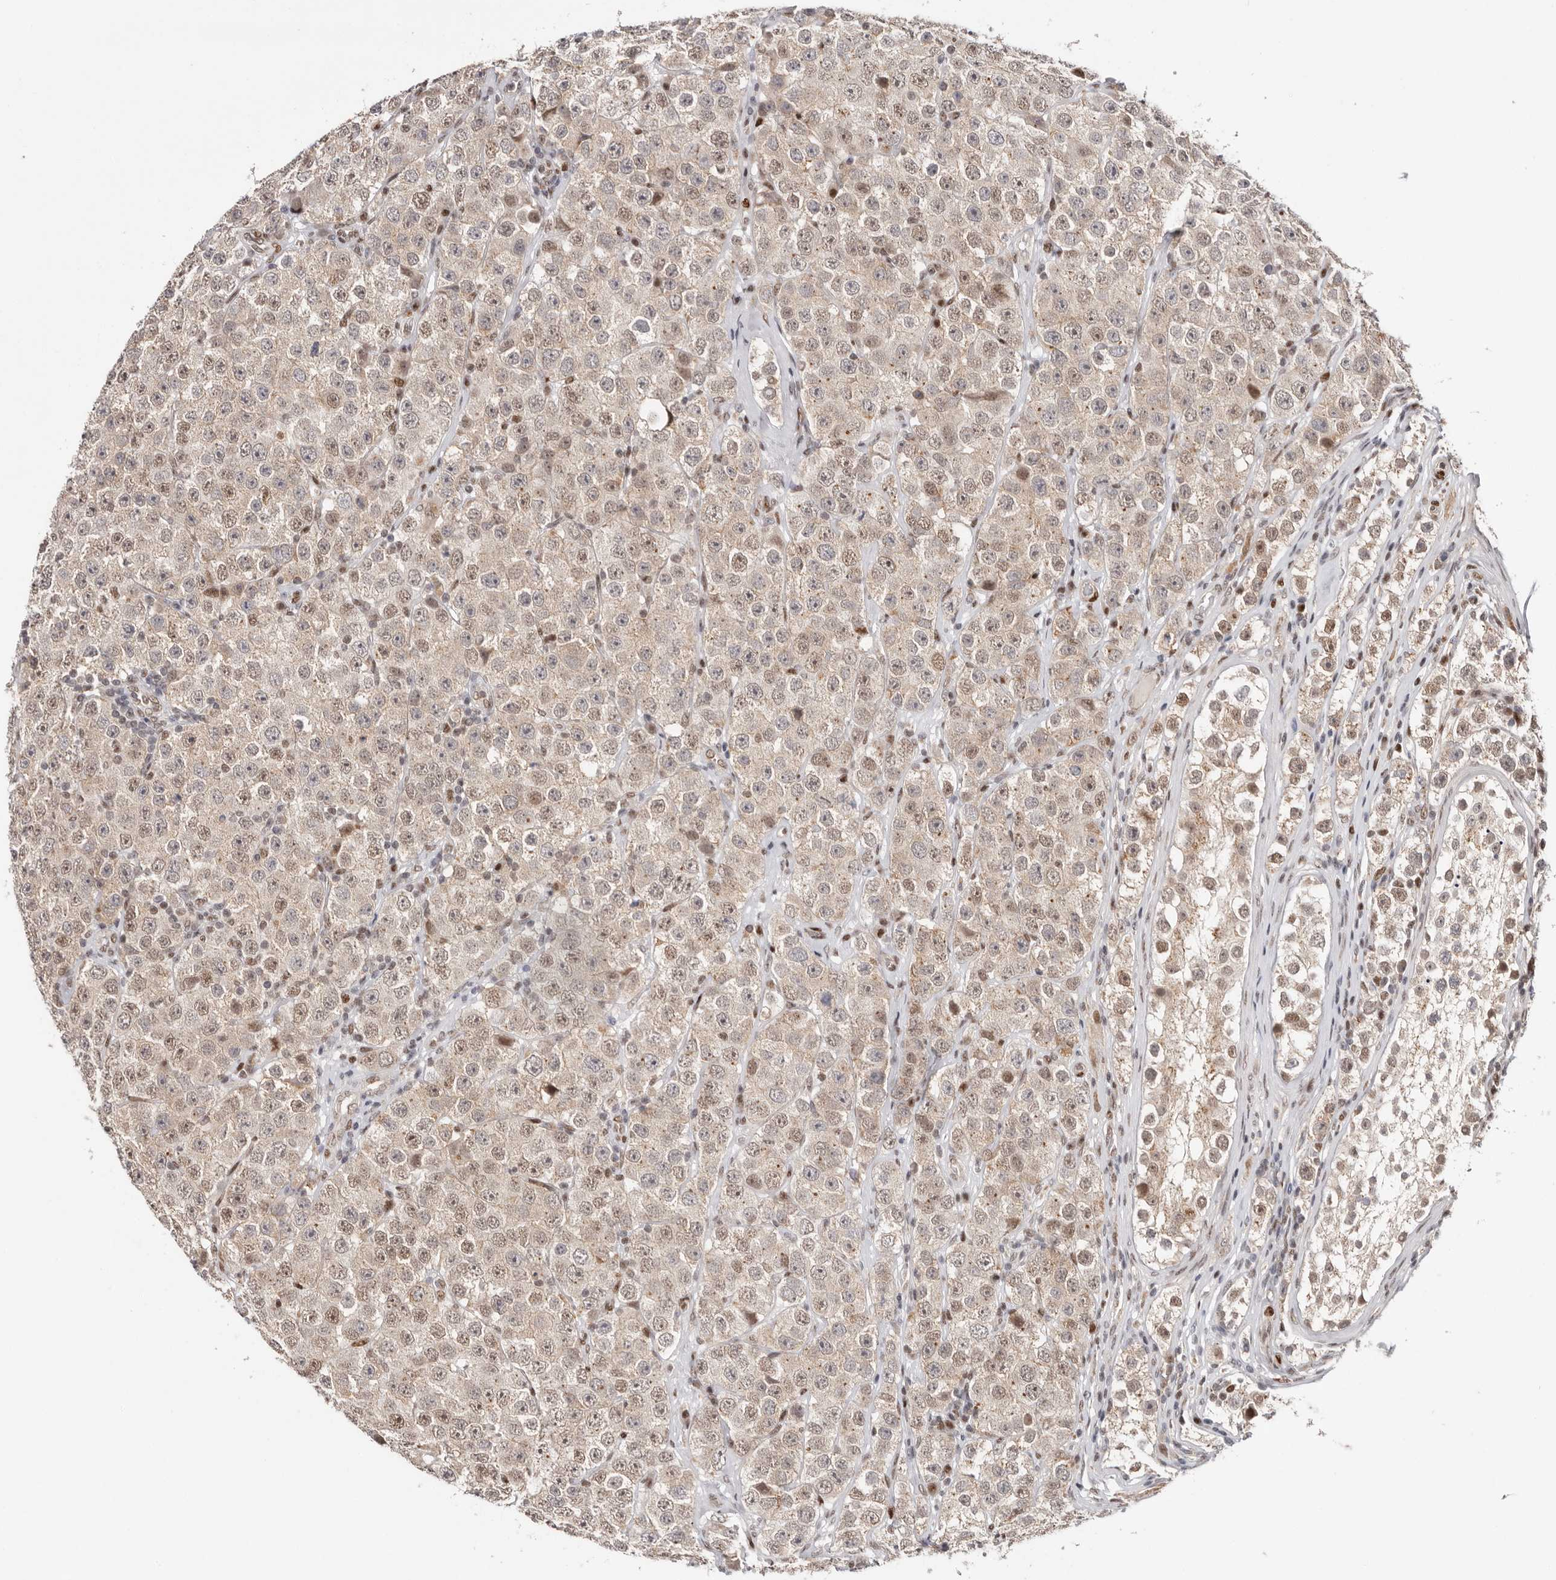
{"staining": {"intensity": "weak", "quantity": "25%-75%", "location": "cytoplasmic/membranous,nuclear"}, "tissue": "testis cancer", "cell_type": "Tumor cells", "image_type": "cancer", "snomed": [{"axis": "morphology", "description": "Seminoma, NOS"}, {"axis": "morphology", "description": "Carcinoma, Embryonal, NOS"}, {"axis": "topography", "description": "Testis"}], "caption": "Tumor cells reveal weak cytoplasmic/membranous and nuclear staining in approximately 25%-75% of cells in testis cancer (embryonal carcinoma). (Brightfield microscopy of DAB IHC at high magnification).", "gene": "SMAD7", "patient": {"sex": "male", "age": 28}}